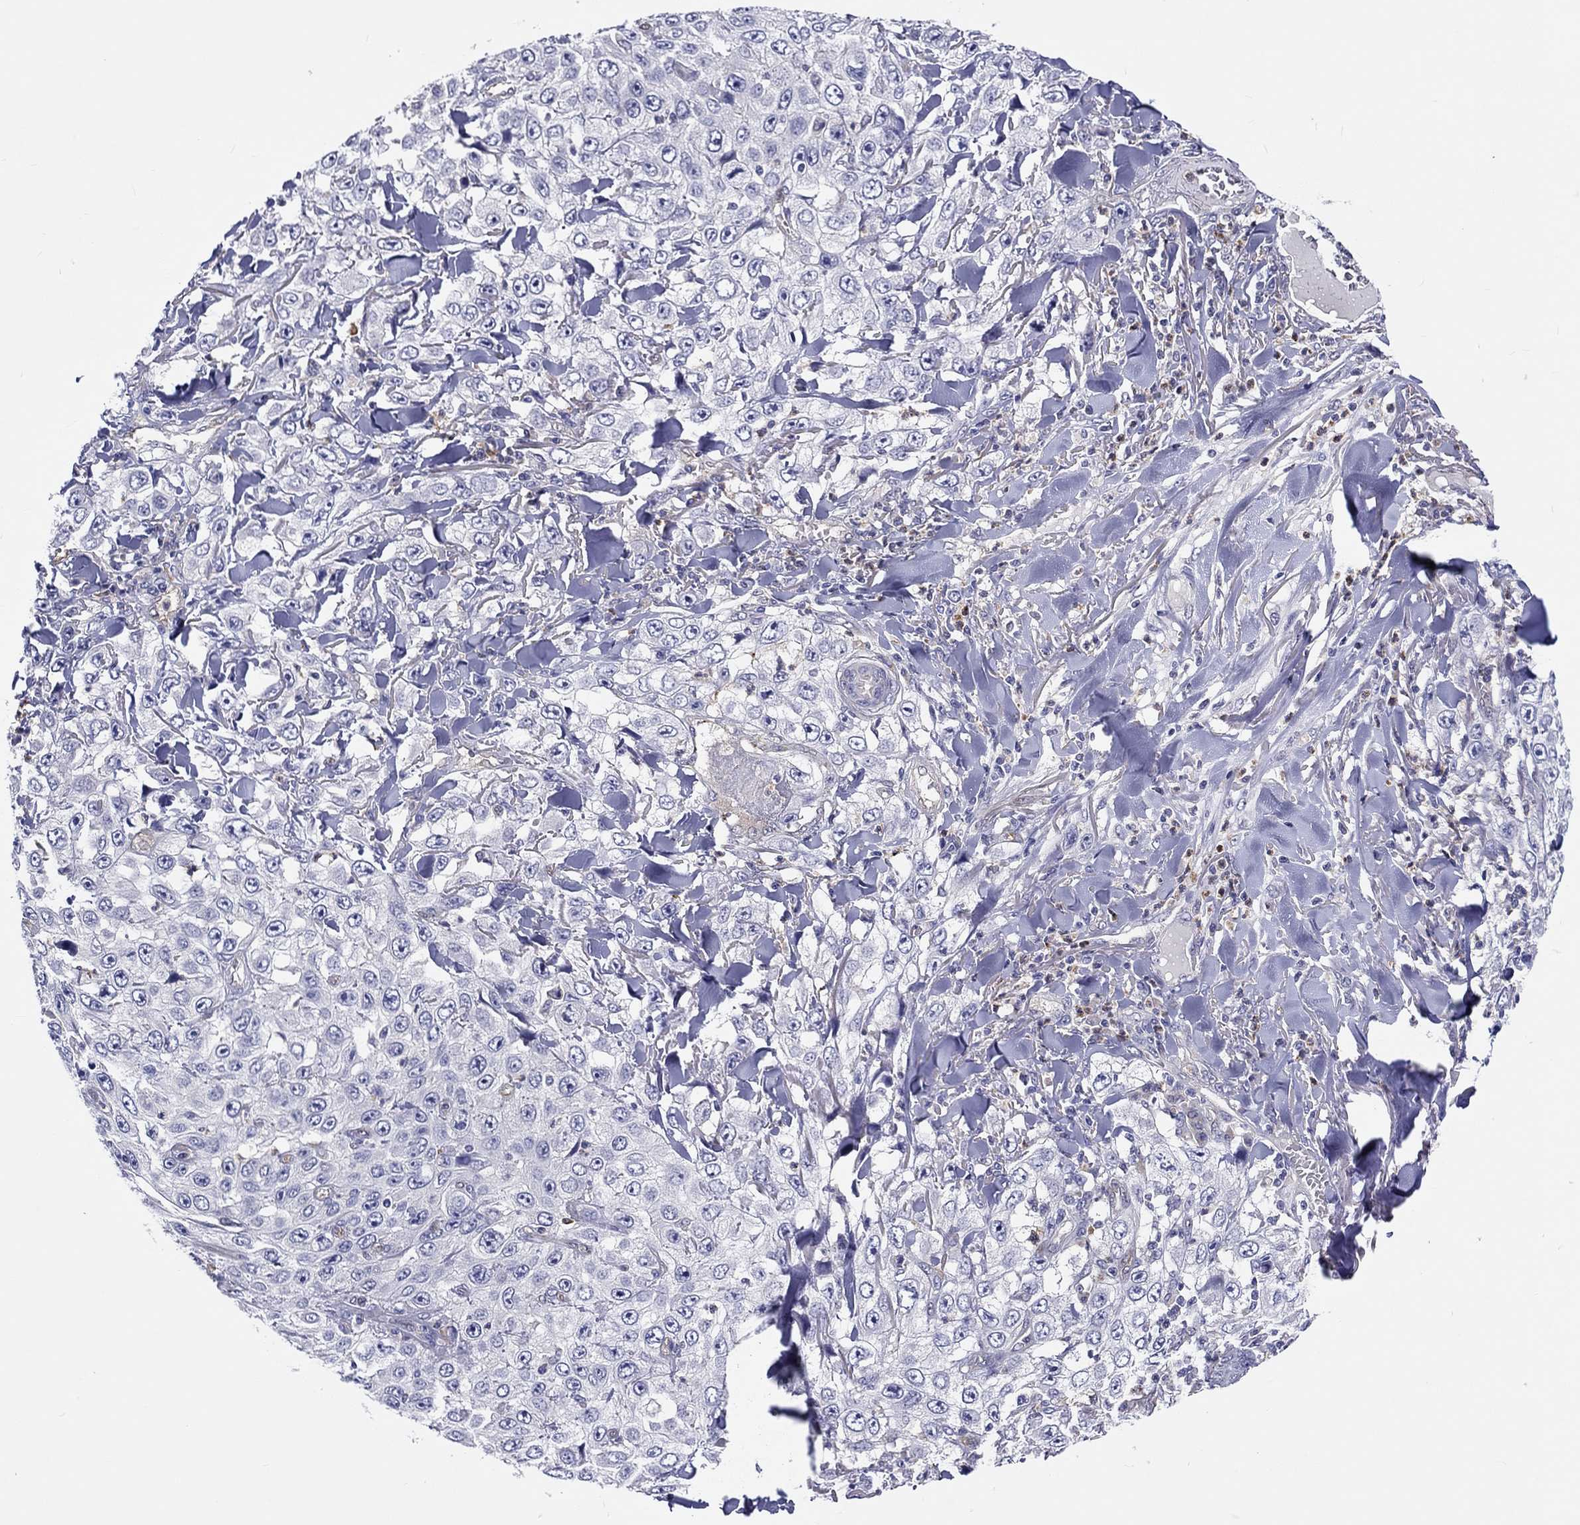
{"staining": {"intensity": "negative", "quantity": "none", "location": "none"}, "tissue": "skin cancer", "cell_type": "Tumor cells", "image_type": "cancer", "snomed": [{"axis": "morphology", "description": "Squamous cell carcinoma, NOS"}, {"axis": "topography", "description": "Skin"}], "caption": "DAB (3,3'-diaminobenzidine) immunohistochemical staining of human skin cancer exhibits no significant expression in tumor cells. The staining is performed using DAB (3,3'-diaminobenzidine) brown chromogen with nuclei counter-stained in using hematoxylin.", "gene": "ABCG4", "patient": {"sex": "male", "age": 82}}